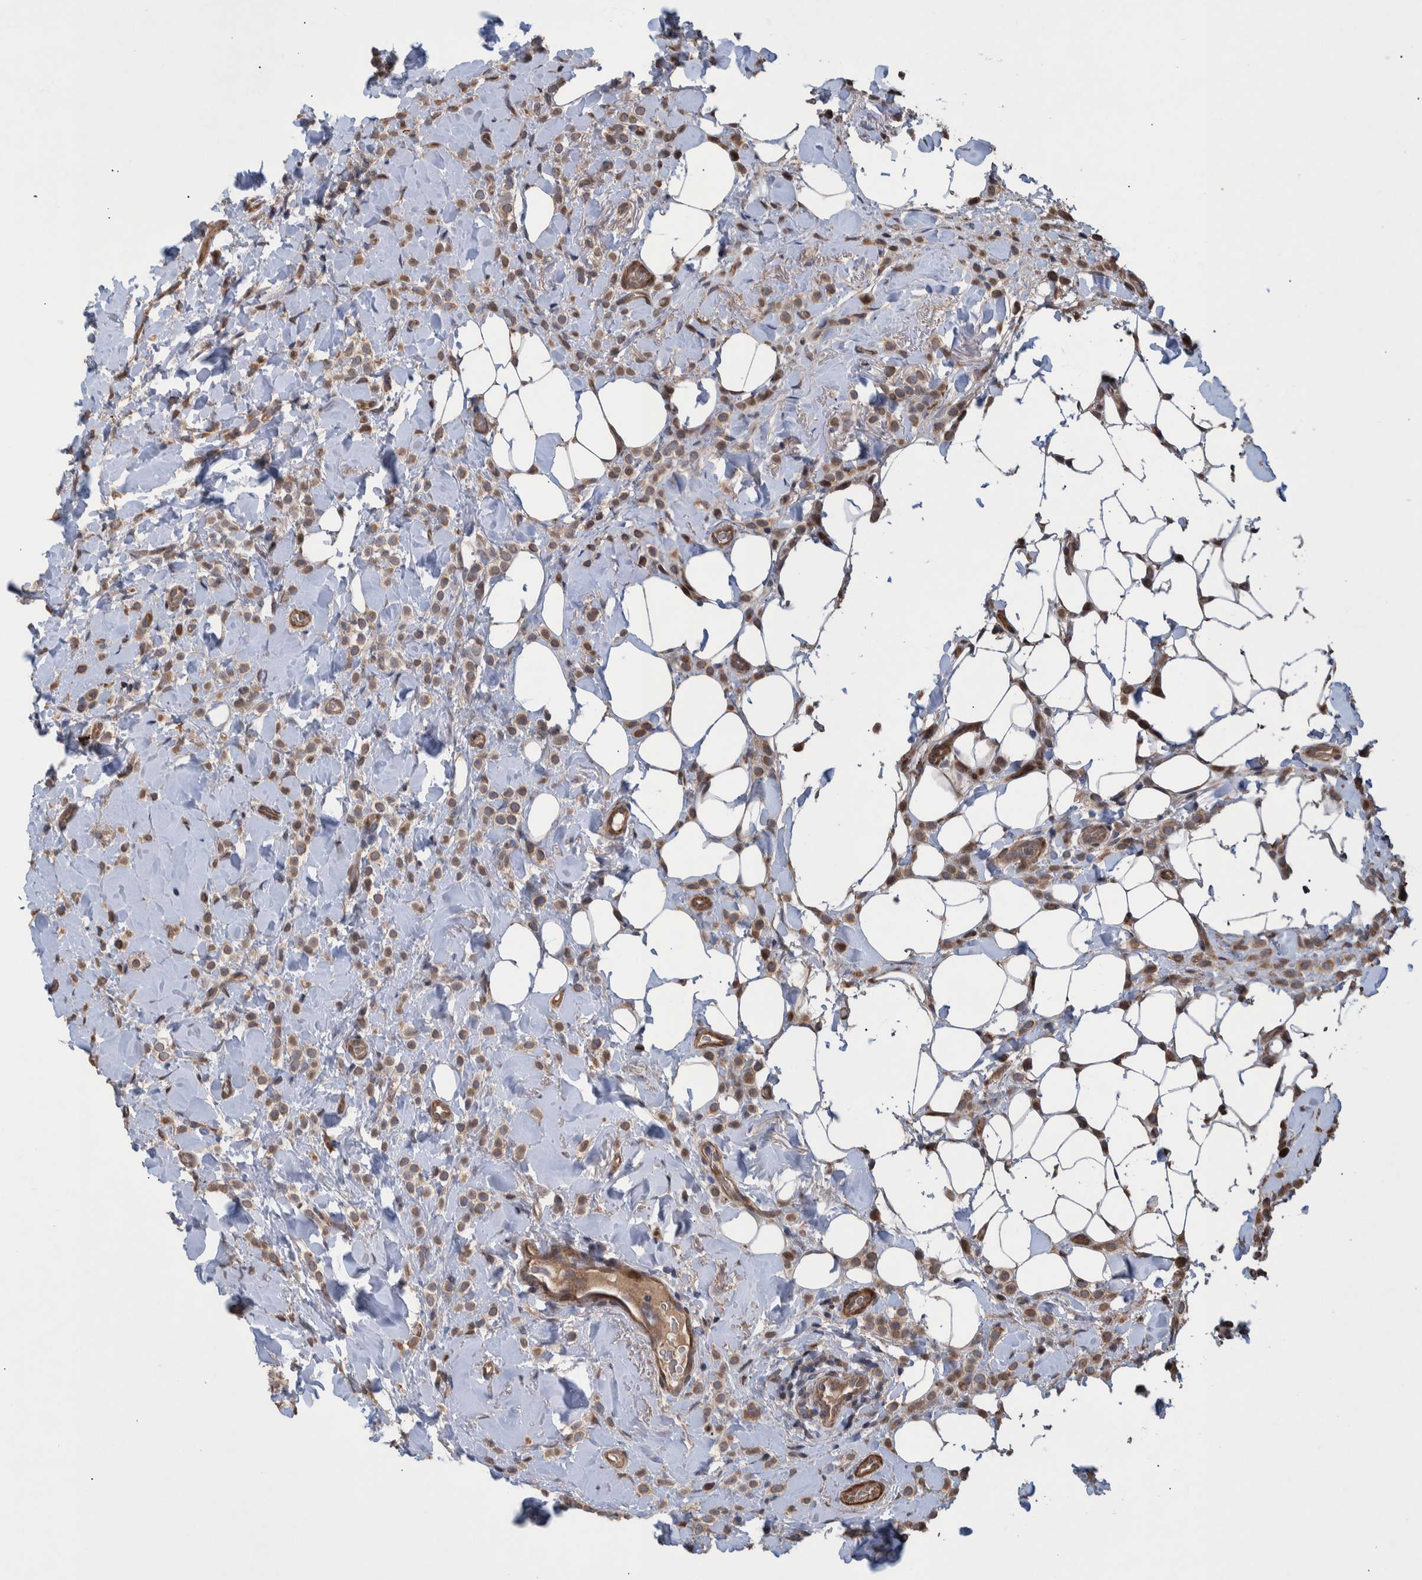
{"staining": {"intensity": "weak", "quantity": ">75%", "location": "cytoplasmic/membranous"}, "tissue": "breast cancer", "cell_type": "Tumor cells", "image_type": "cancer", "snomed": [{"axis": "morphology", "description": "Normal tissue, NOS"}, {"axis": "morphology", "description": "Lobular carcinoma"}, {"axis": "topography", "description": "Breast"}], "caption": "Brown immunohistochemical staining in human breast lobular carcinoma demonstrates weak cytoplasmic/membranous staining in approximately >75% of tumor cells.", "gene": "B3GNTL1", "patient": {"sex": "female", "age": 50}}